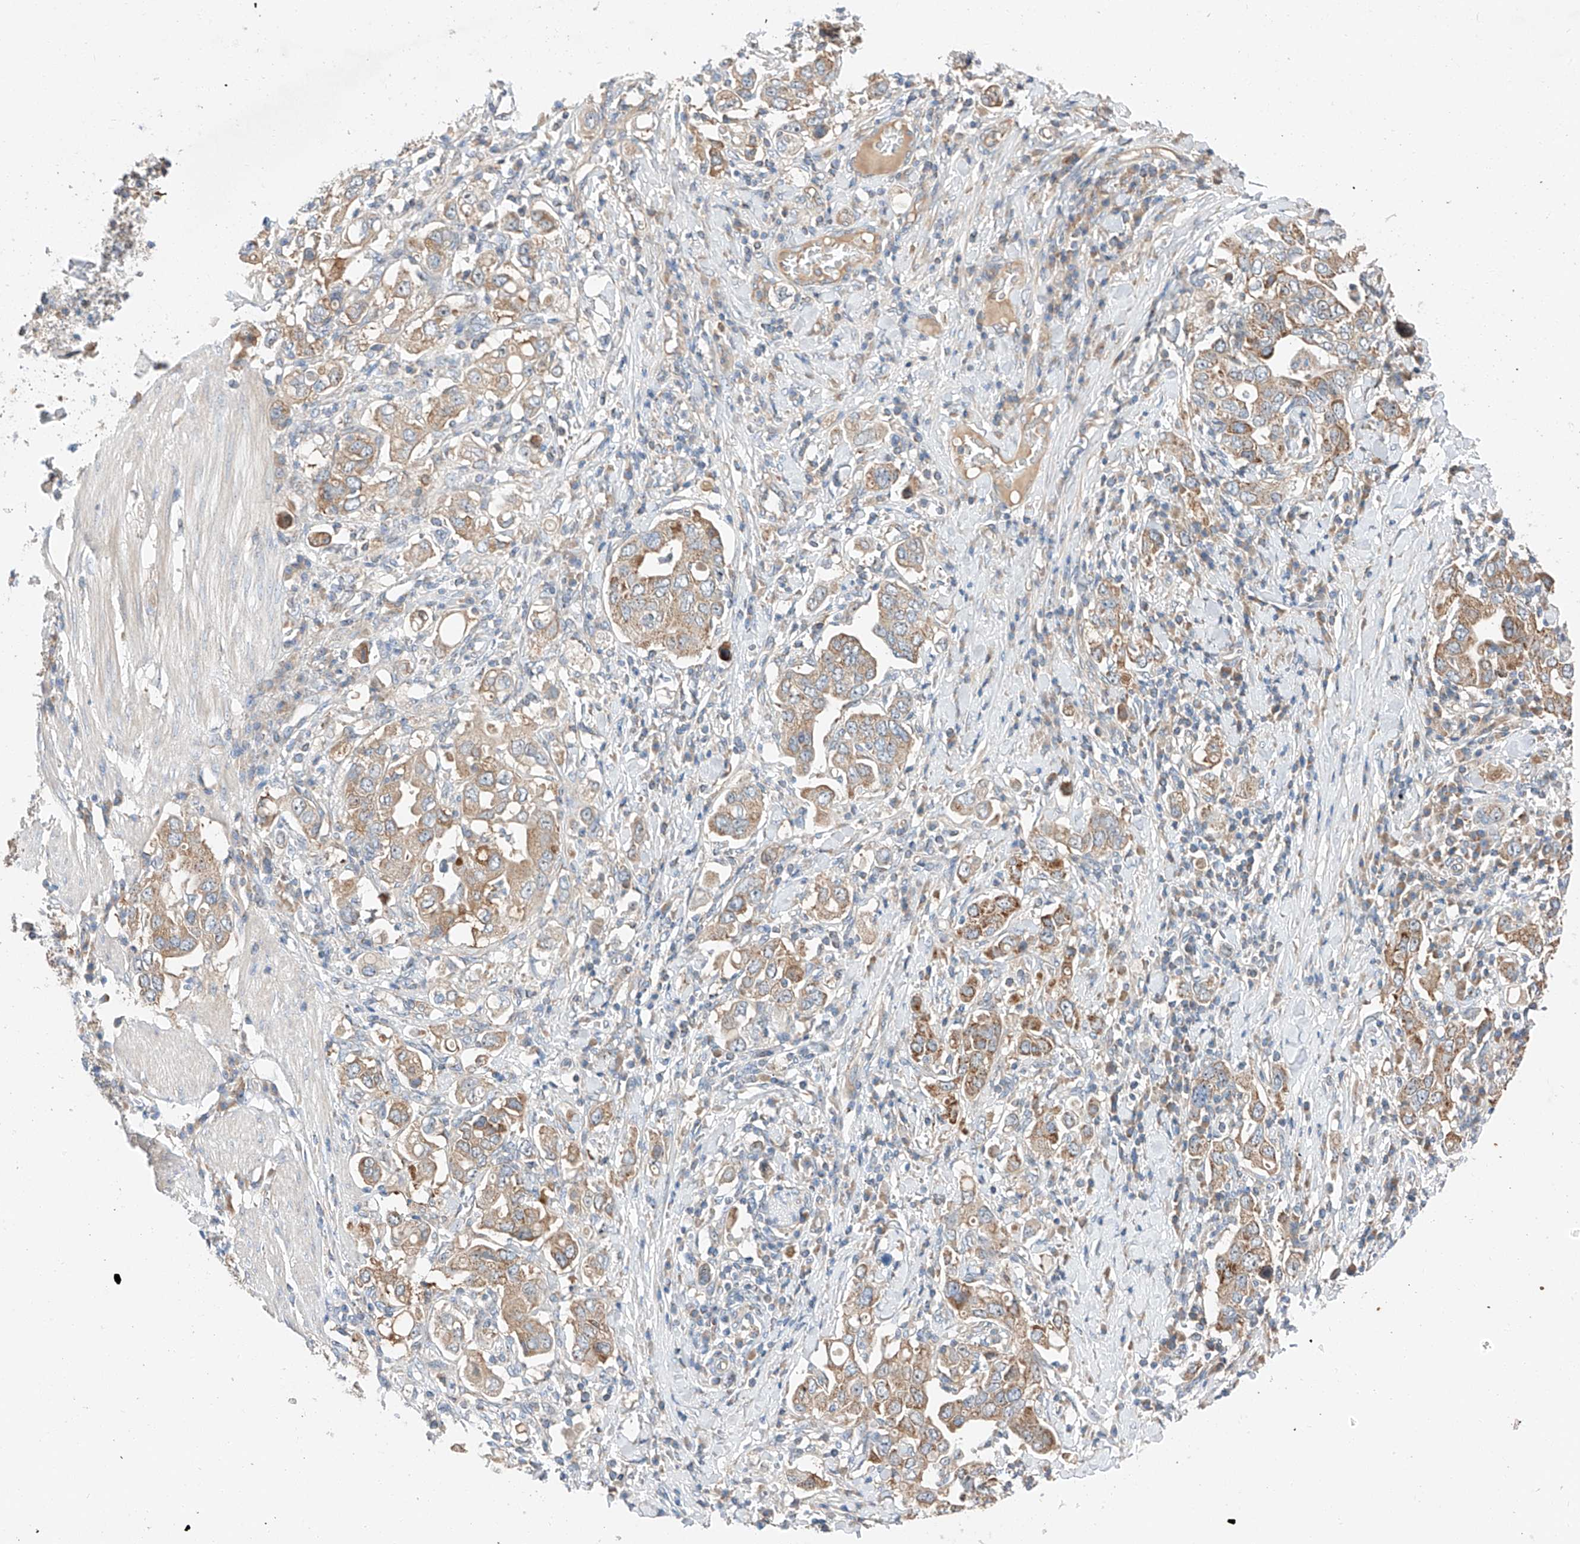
{"staining": {"intensity": "moderate", "quantity": "25%-75%", "location": "cytoplasmic/membranous"}, "tissue": "stomach cancer", "cell_type": "Tumor cells", "image_type": "cancer", "snomed": [{"axis": "morphology", "description": "Adenocarcinoma, NOS"}, {"axis": "topography", "description": "Stomach, upper"}], "caption": "DAB immunohistochemical staining of stomach adenocarcinoma reveals moderate cytoplasmic/membranous protein expression in about 25%-75% of tumor cells.", "gene": "RUSC1", "patient": {"sex": "male", "age": 62}}